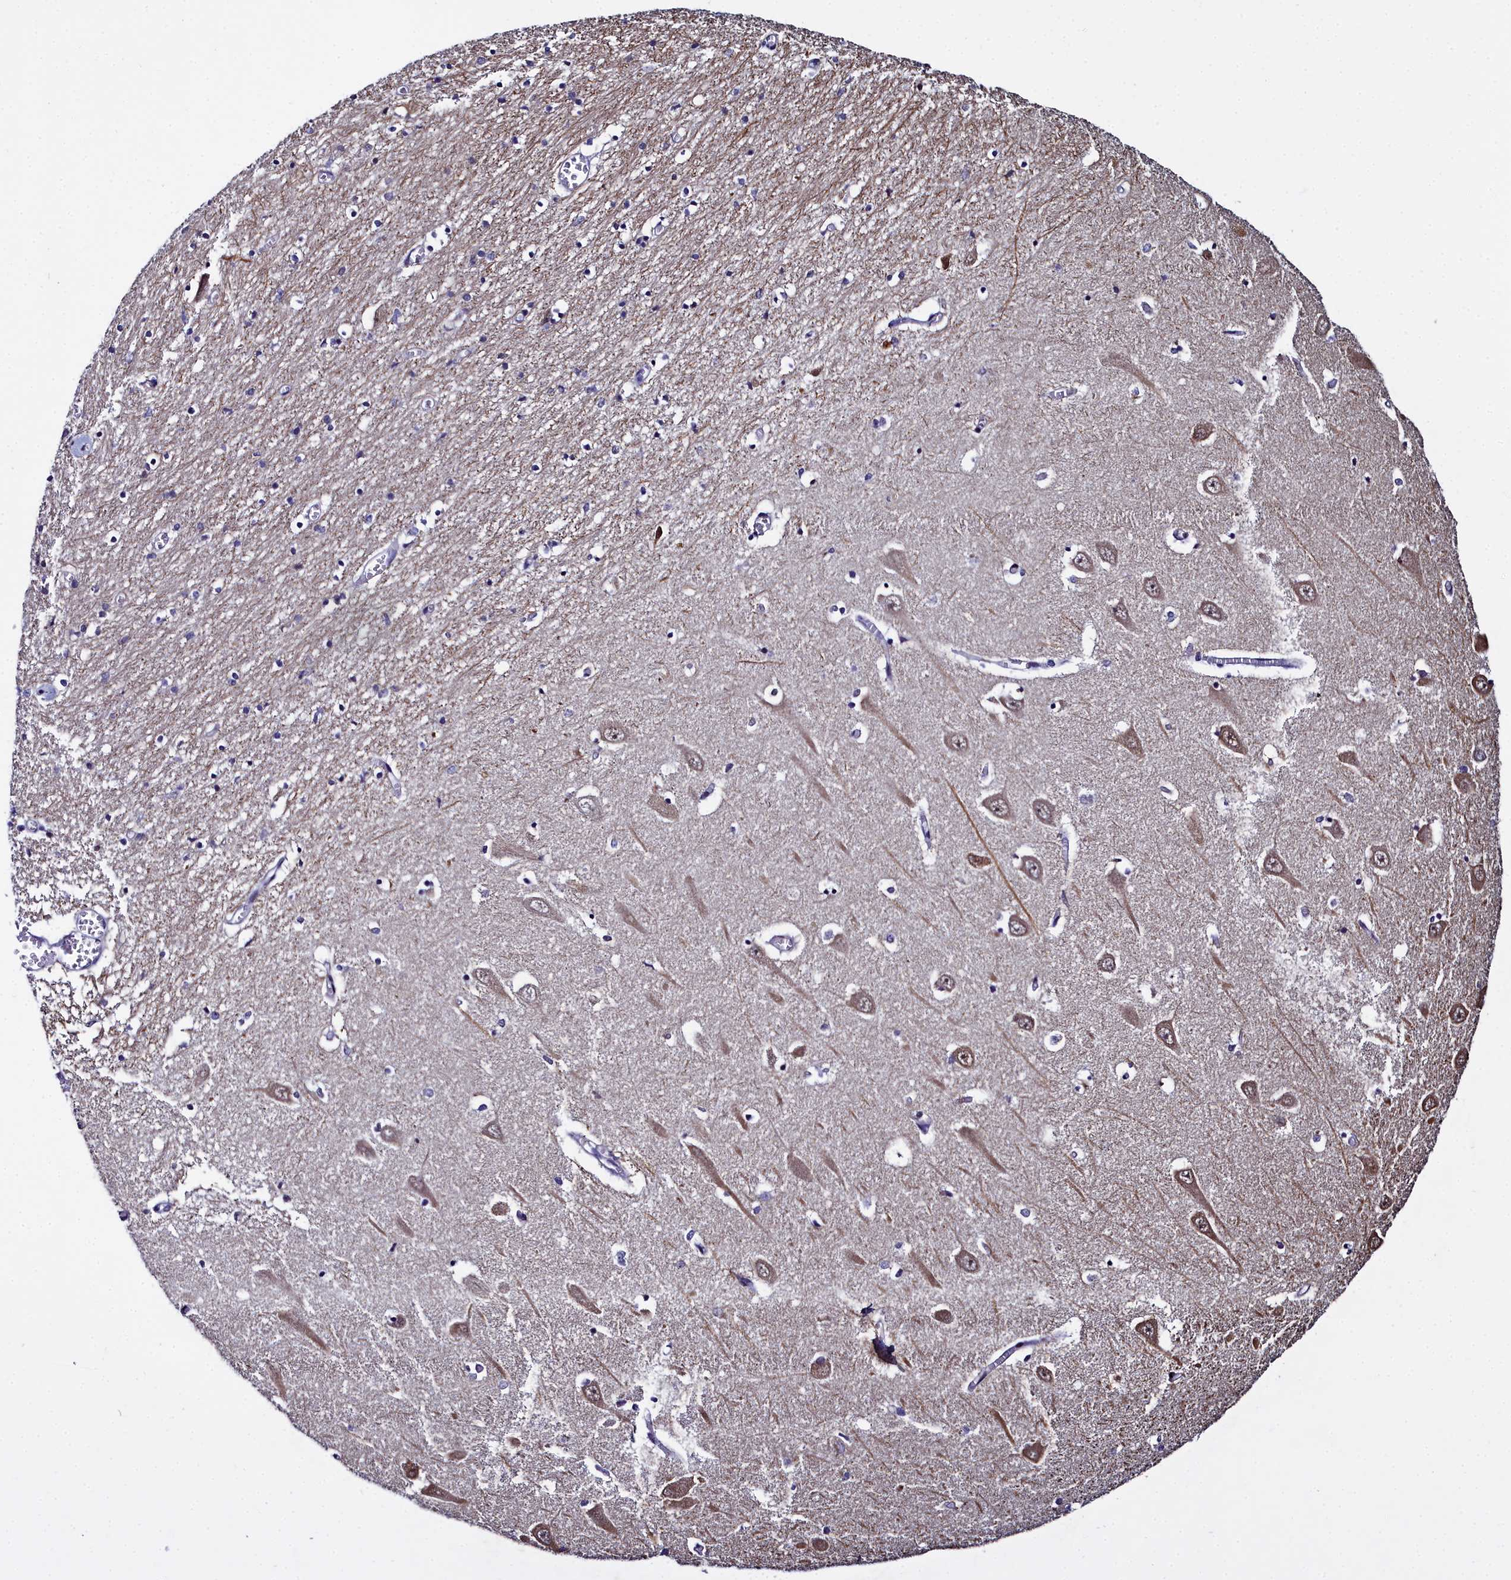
{"staining": {"intensity": "negative", "quantity": "none", "location": "none"}, "tissue": "hippocampus", "cell_type": "Glial cells", "image_type": "normal", "snomed": [{"axis": "morphology", "description": "Normal tissue, NOS"}, {"axis": "topography", "description": "Hippocampus"}], "caption": "An image of human hippocampus is negative for staining in glial cells. (Immunohistochemistry, brightfield microscopy, high magnification).", "gene": "CCDC97", "patient": {"sex": "male", "age": 70}}